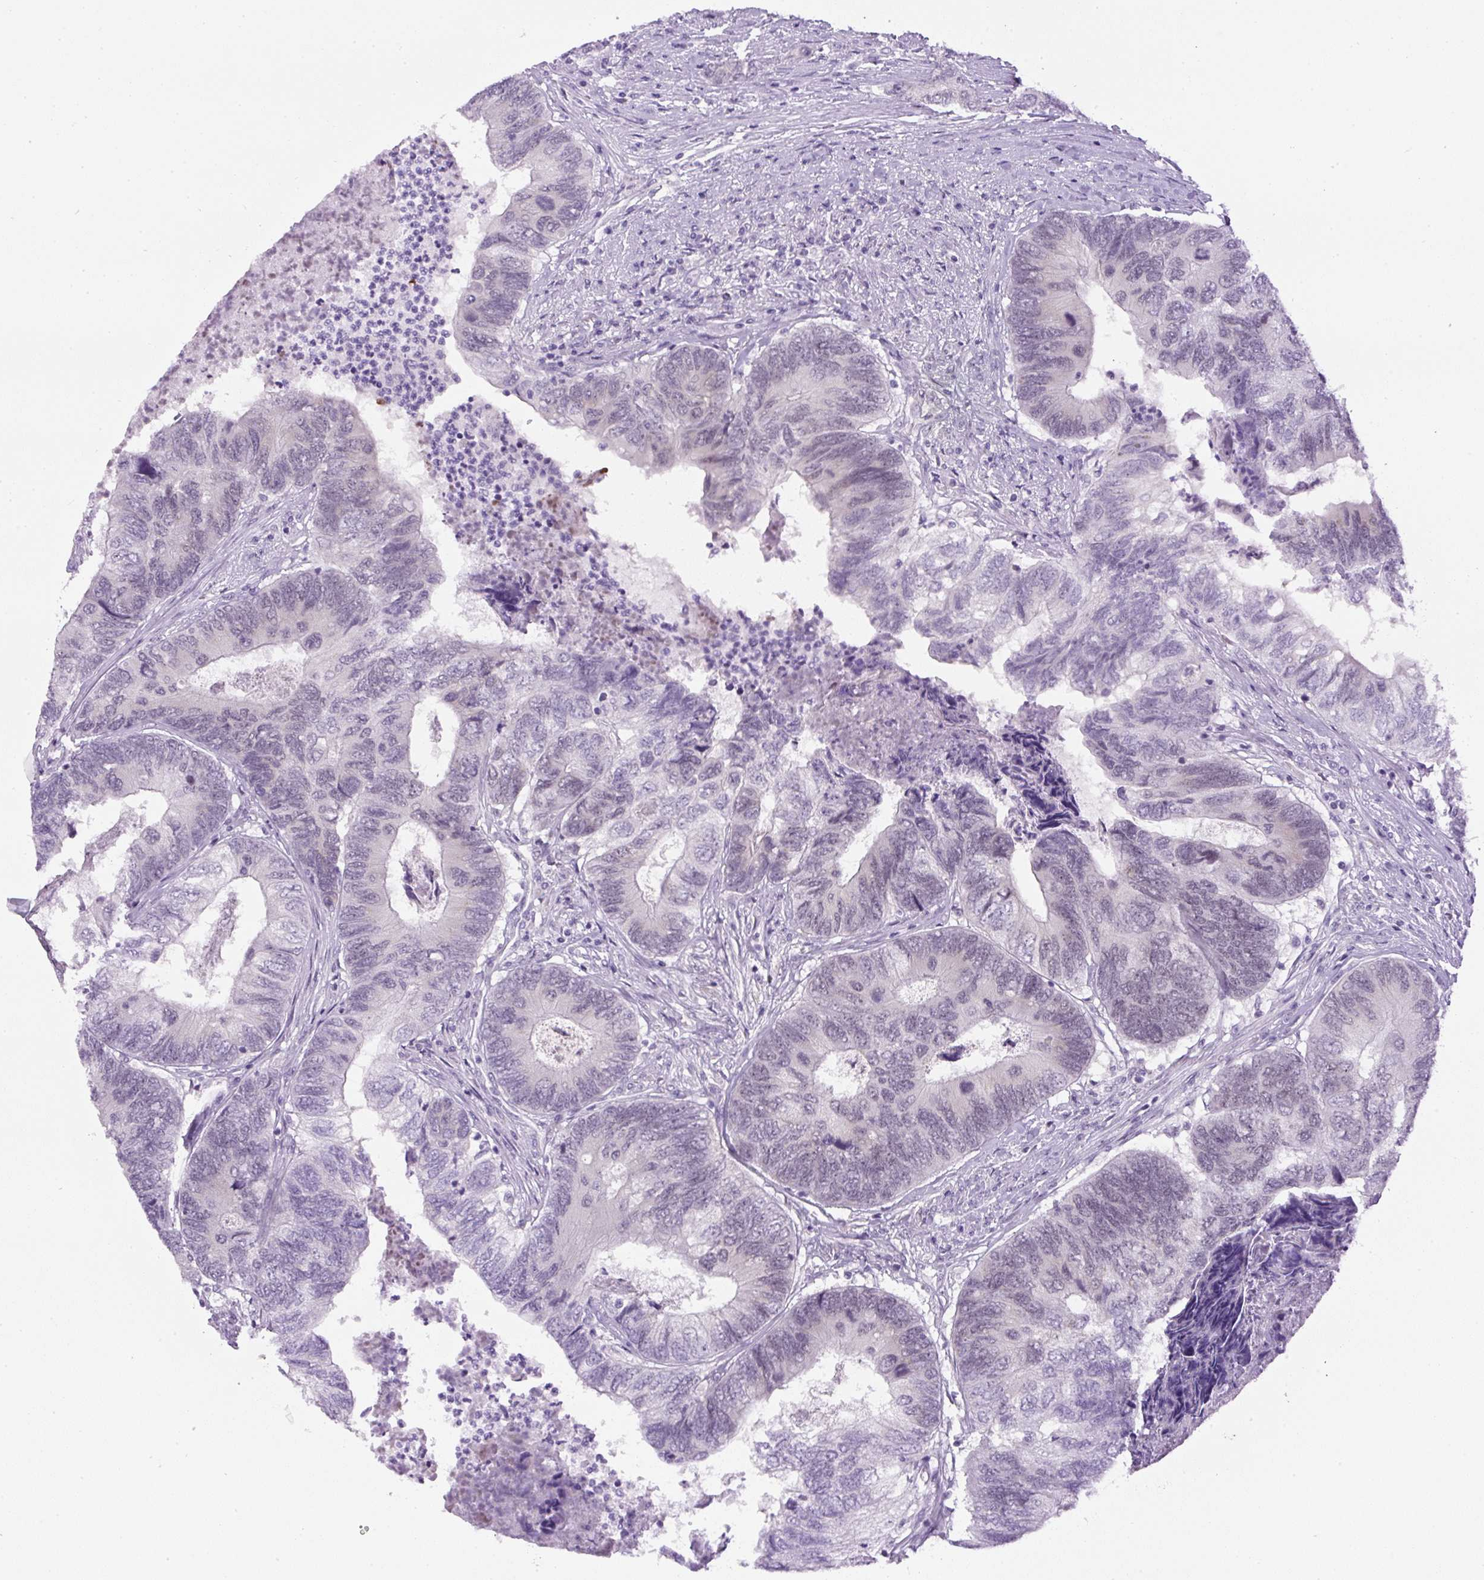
{"staining": {"intensity": "negative", "quantity": "none", "location": "none"}, "tissue": "colorectal cancer", "cell_type": "Tumor cells", "image_type": "cancer", "snomed": [{"axis": "morphology", "description": "Adenocarcinoma, NOS"}, {"axis": "topography", "description": "Colon"}], "caption": "High power microscopy histopathology image of an IHC histopathology image of colorectal adenocarcinoma, revealing no significant expression in tumor cells.", "gene": "RHBDD2", "patient": {"sex": "female", "age": 67}}